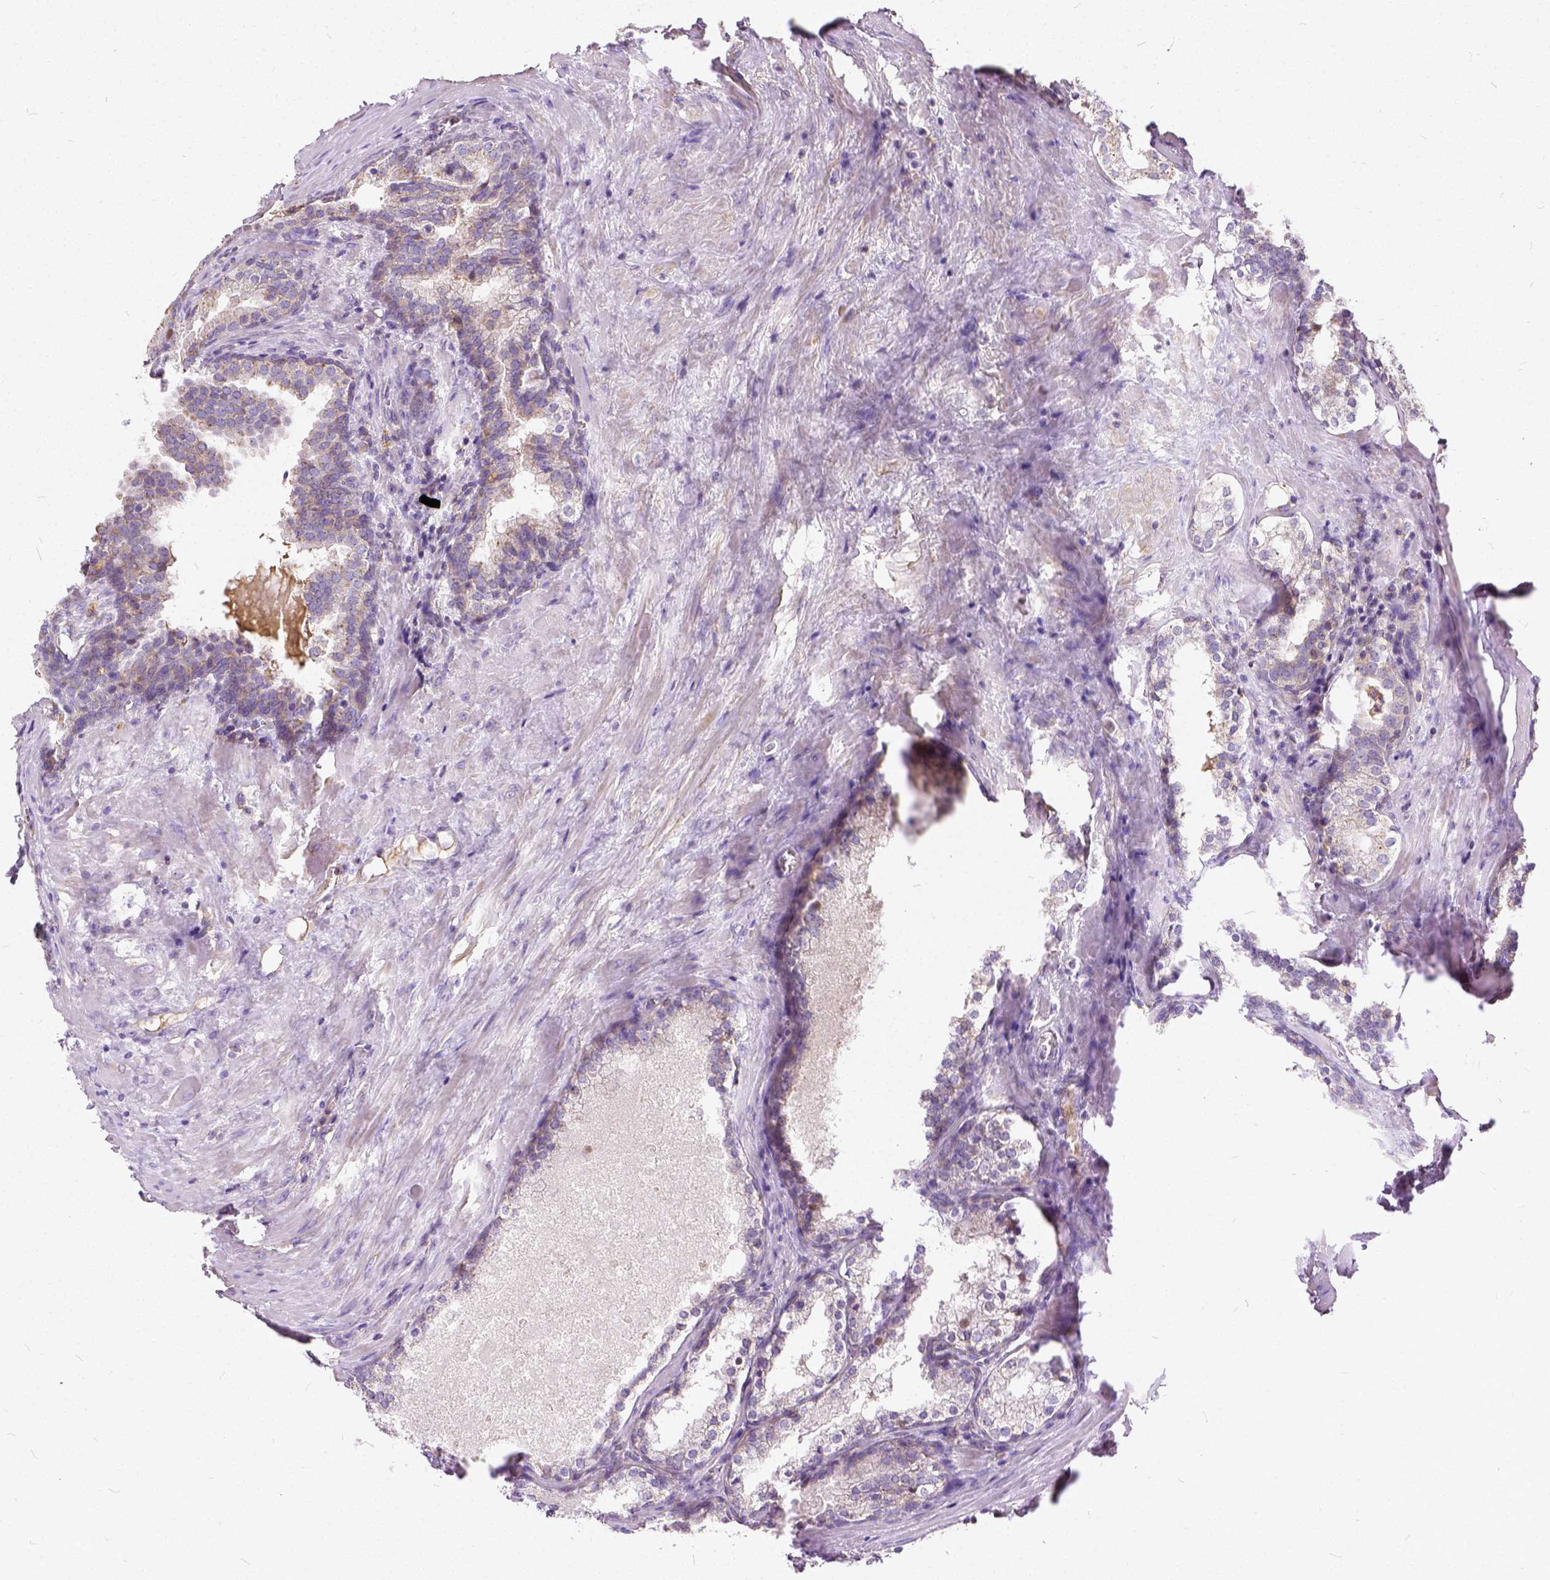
{"staining": {"intensity": "weak", "quantity": "25%-75%", "location": "cytoplasmic/membranous"}, "tissue": "prostate cancer", "cell_type": "Tumor cells", "image_type": "cancer", "snomed": [{"axis": "morphology", "description": "Adenocarcinoma, NOS"}, {"axis": "topography", "description": "Prostate and seminal vesicle, NOS"}], "caption": "The image shows immunohistochemical staining of prostate adenocarcinoma. There is weak cytoplasmic/membranous positivity is seen in approximately 25%-75% of tumor cells. The staining was performed using DAB (3,3'-diaminobenzidine) to visualize the protein expression in brown, while the nuclei were stained in blue with hematoxylin (Magnification: 20x).", "gene": "CADM4", "patient": {"sex": "male", "age": 63}}